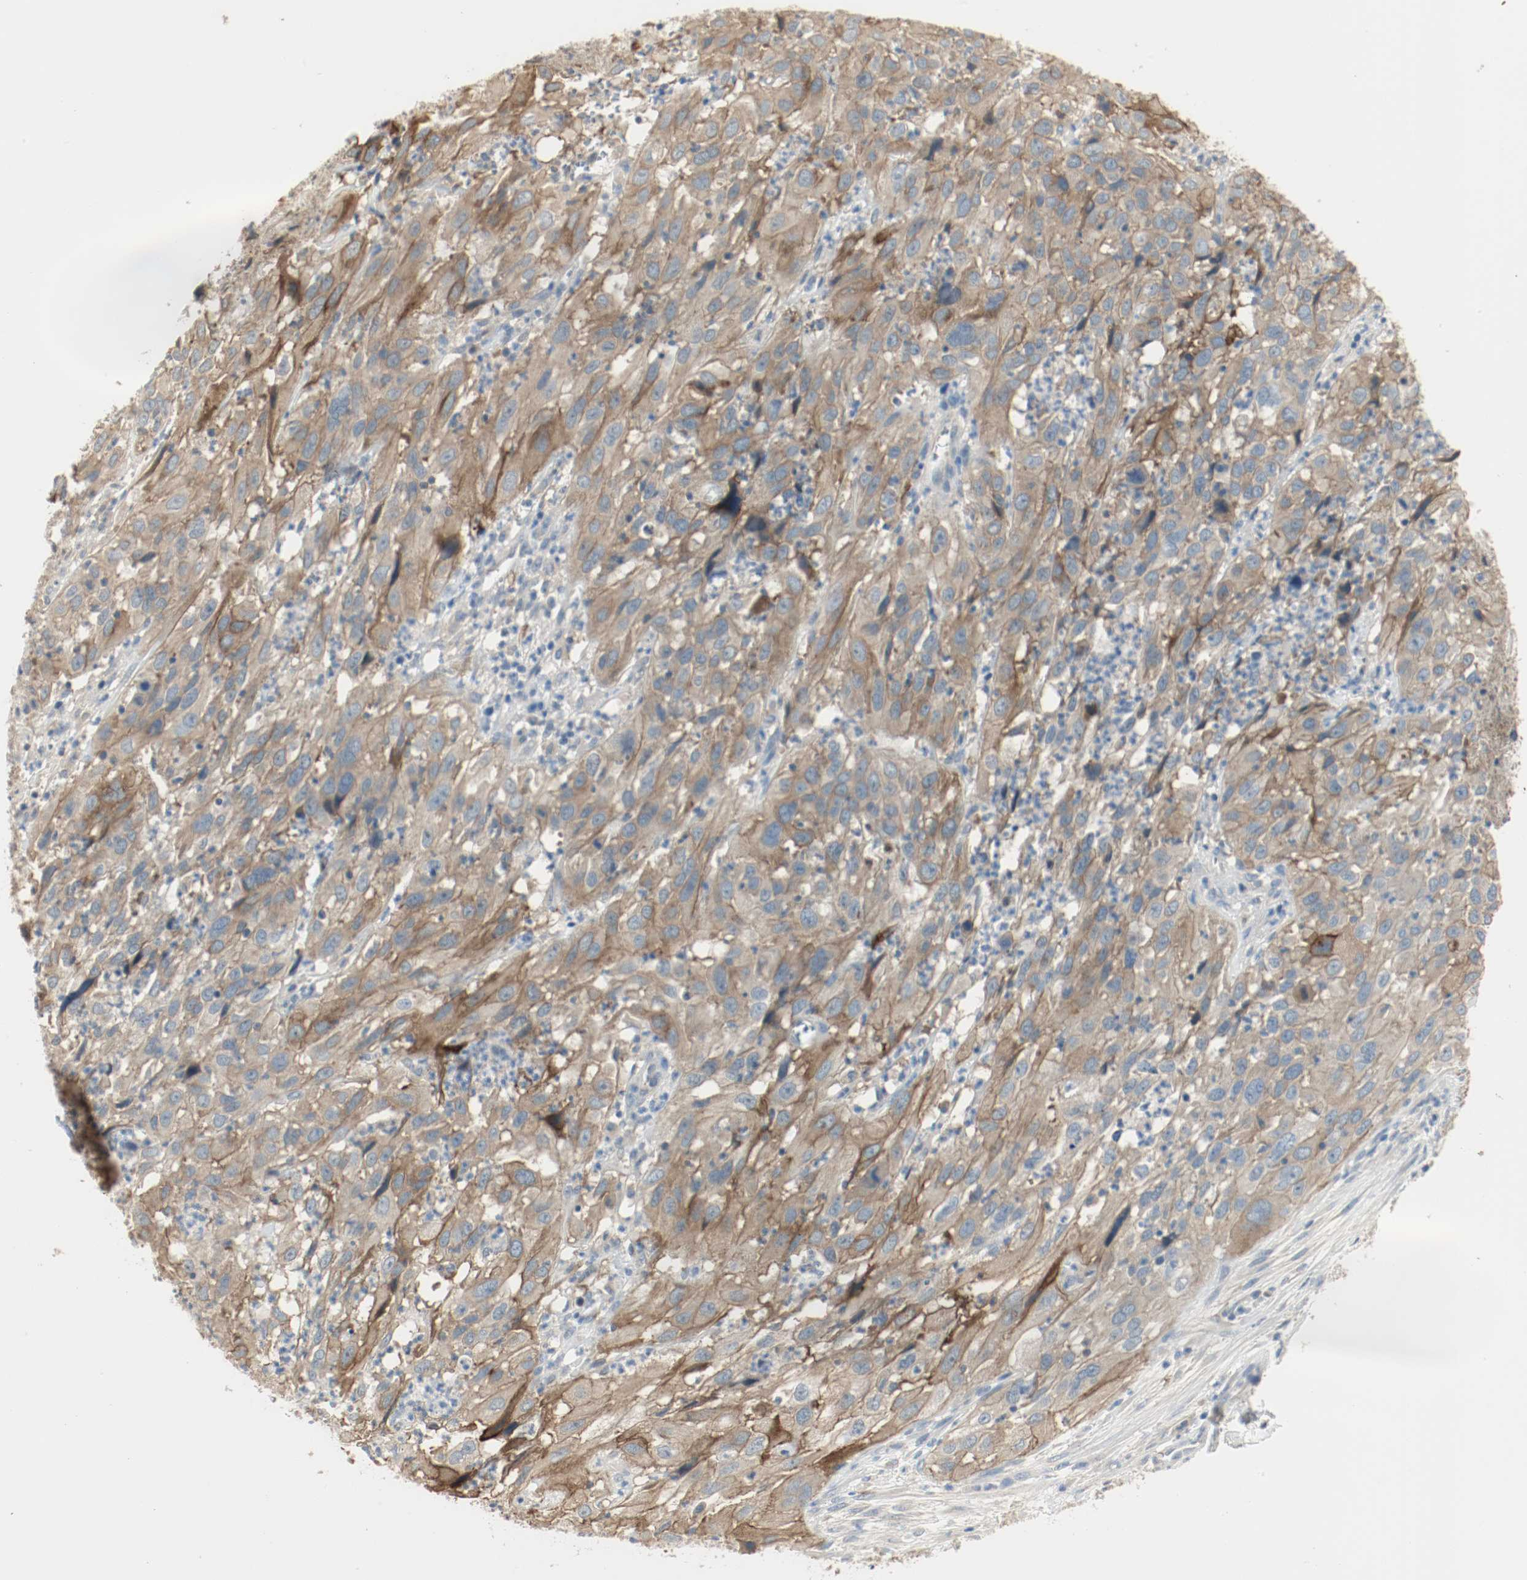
{"staining": {"intensity": "moderate", "quantity": ">75%", "location": "cytoplasmic/membranous"}, "tissue": "cervical cancer", "cell_type": "Tumor cells", "image_type": "cancer", "snomed": [{"axis": "morphology", "description": "Squamous cell carcinoma, NOS"}, {"axis": "topography", "description": "Cervix"}], "caption": "Protein positivity by immunohistochemistry (IHC) shows moderate cytoplasmic/membranous expression in about >75% of tumor cells in cervical cancer. The staining is performed using DAB brown chromogen to label protein expression. The nuclei are counter-stained blue using hematoxylin.", "gene": "MELTF", "patient": {"sex": "female", "age": 32}}